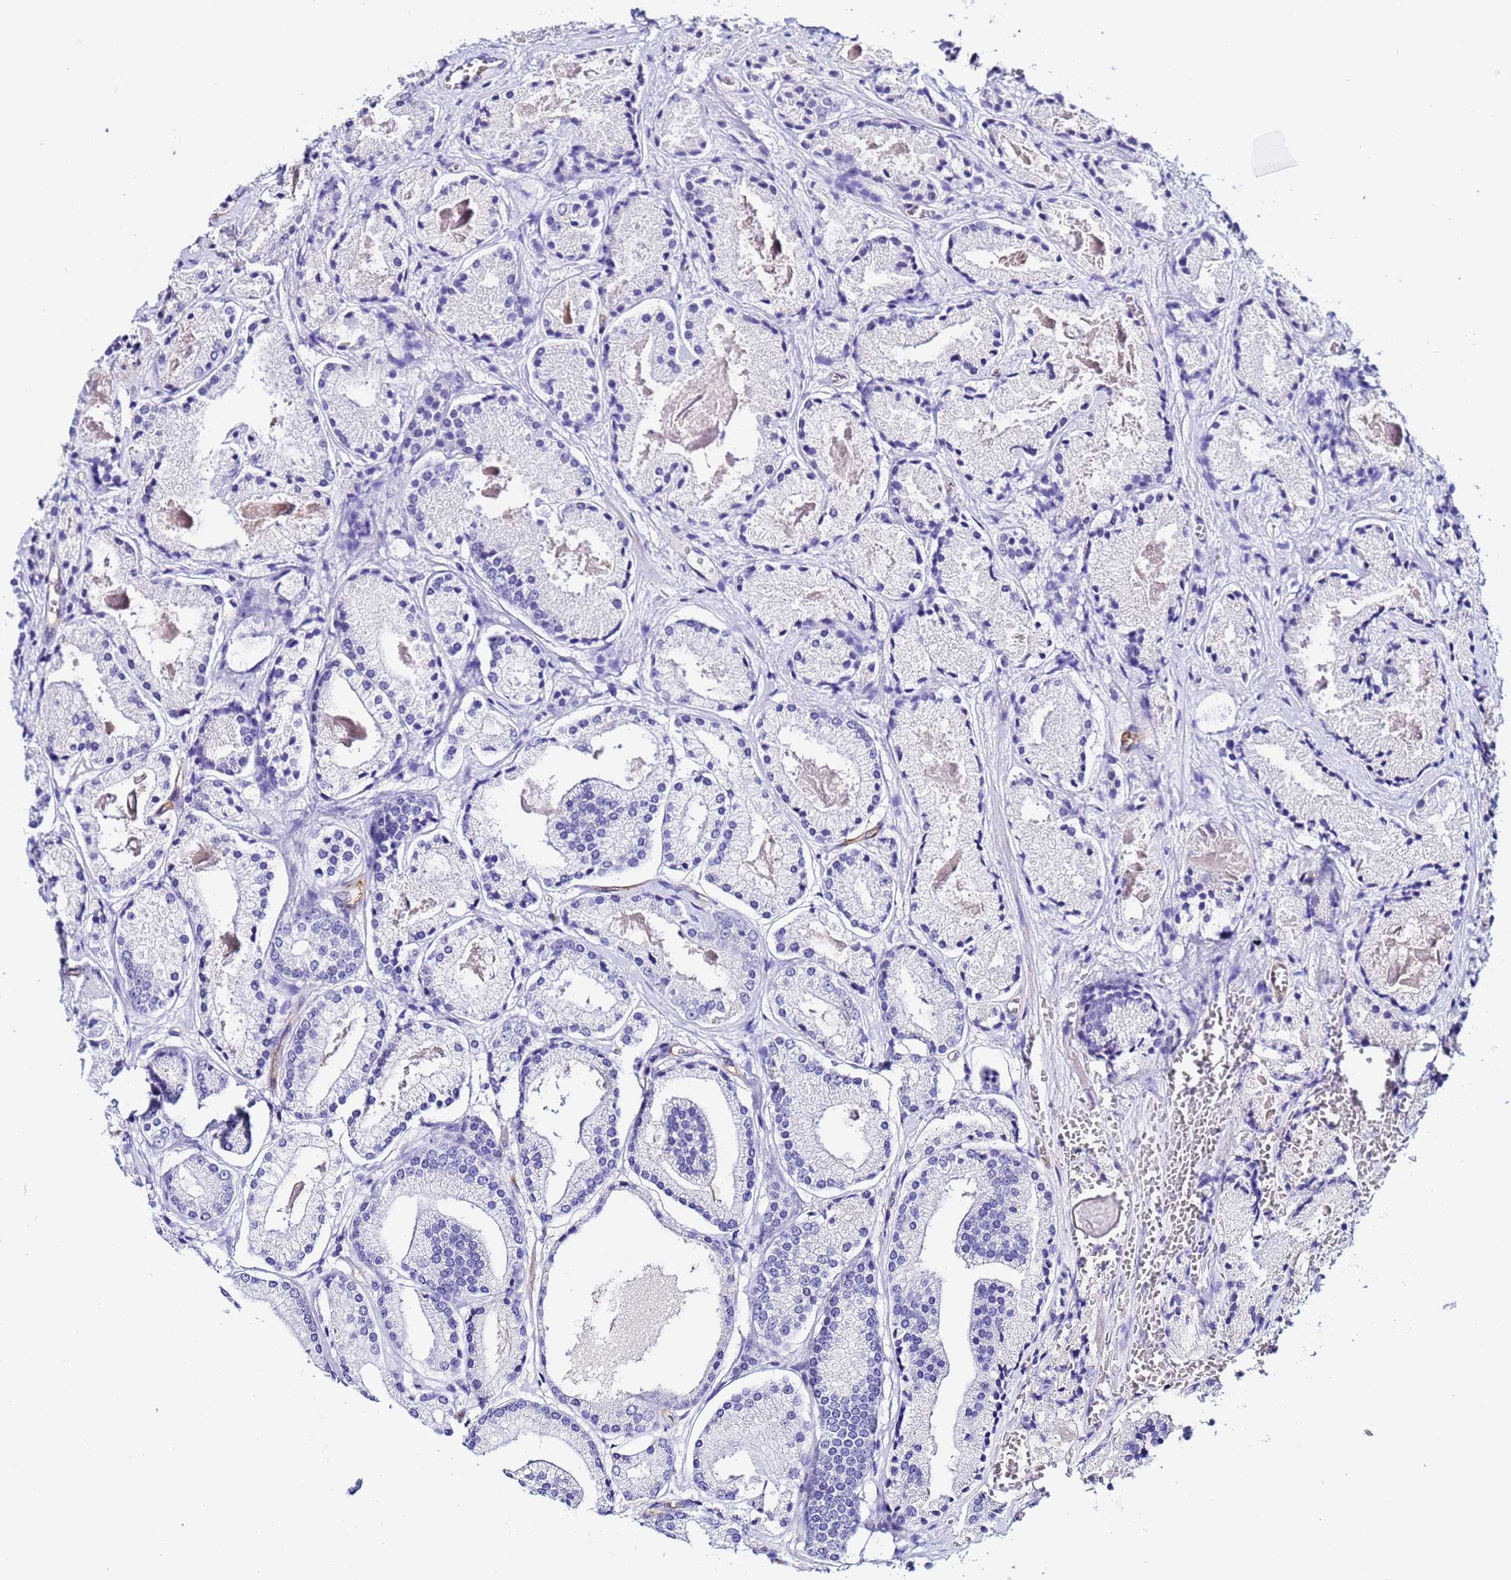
{"staining": {"intensity": "negative", "quantity": "none", "location": "none"}, "tissue": "prostate cancer", "cell_type": "Tumor cells", "image_type": "cancer", "snomed": [{"axis": "morphology", "description": "Adenocarcinoma, High grade"}, {"axis": "topography", "description": "Prostate"}], "caption": "A photomicrograph of prostate adenocarcinoma (high-grade) stained for a protein shows no brown staining in tumor cells.", "gene": "DEFB104A", "patient": {"sex": "male", "age": 67}}